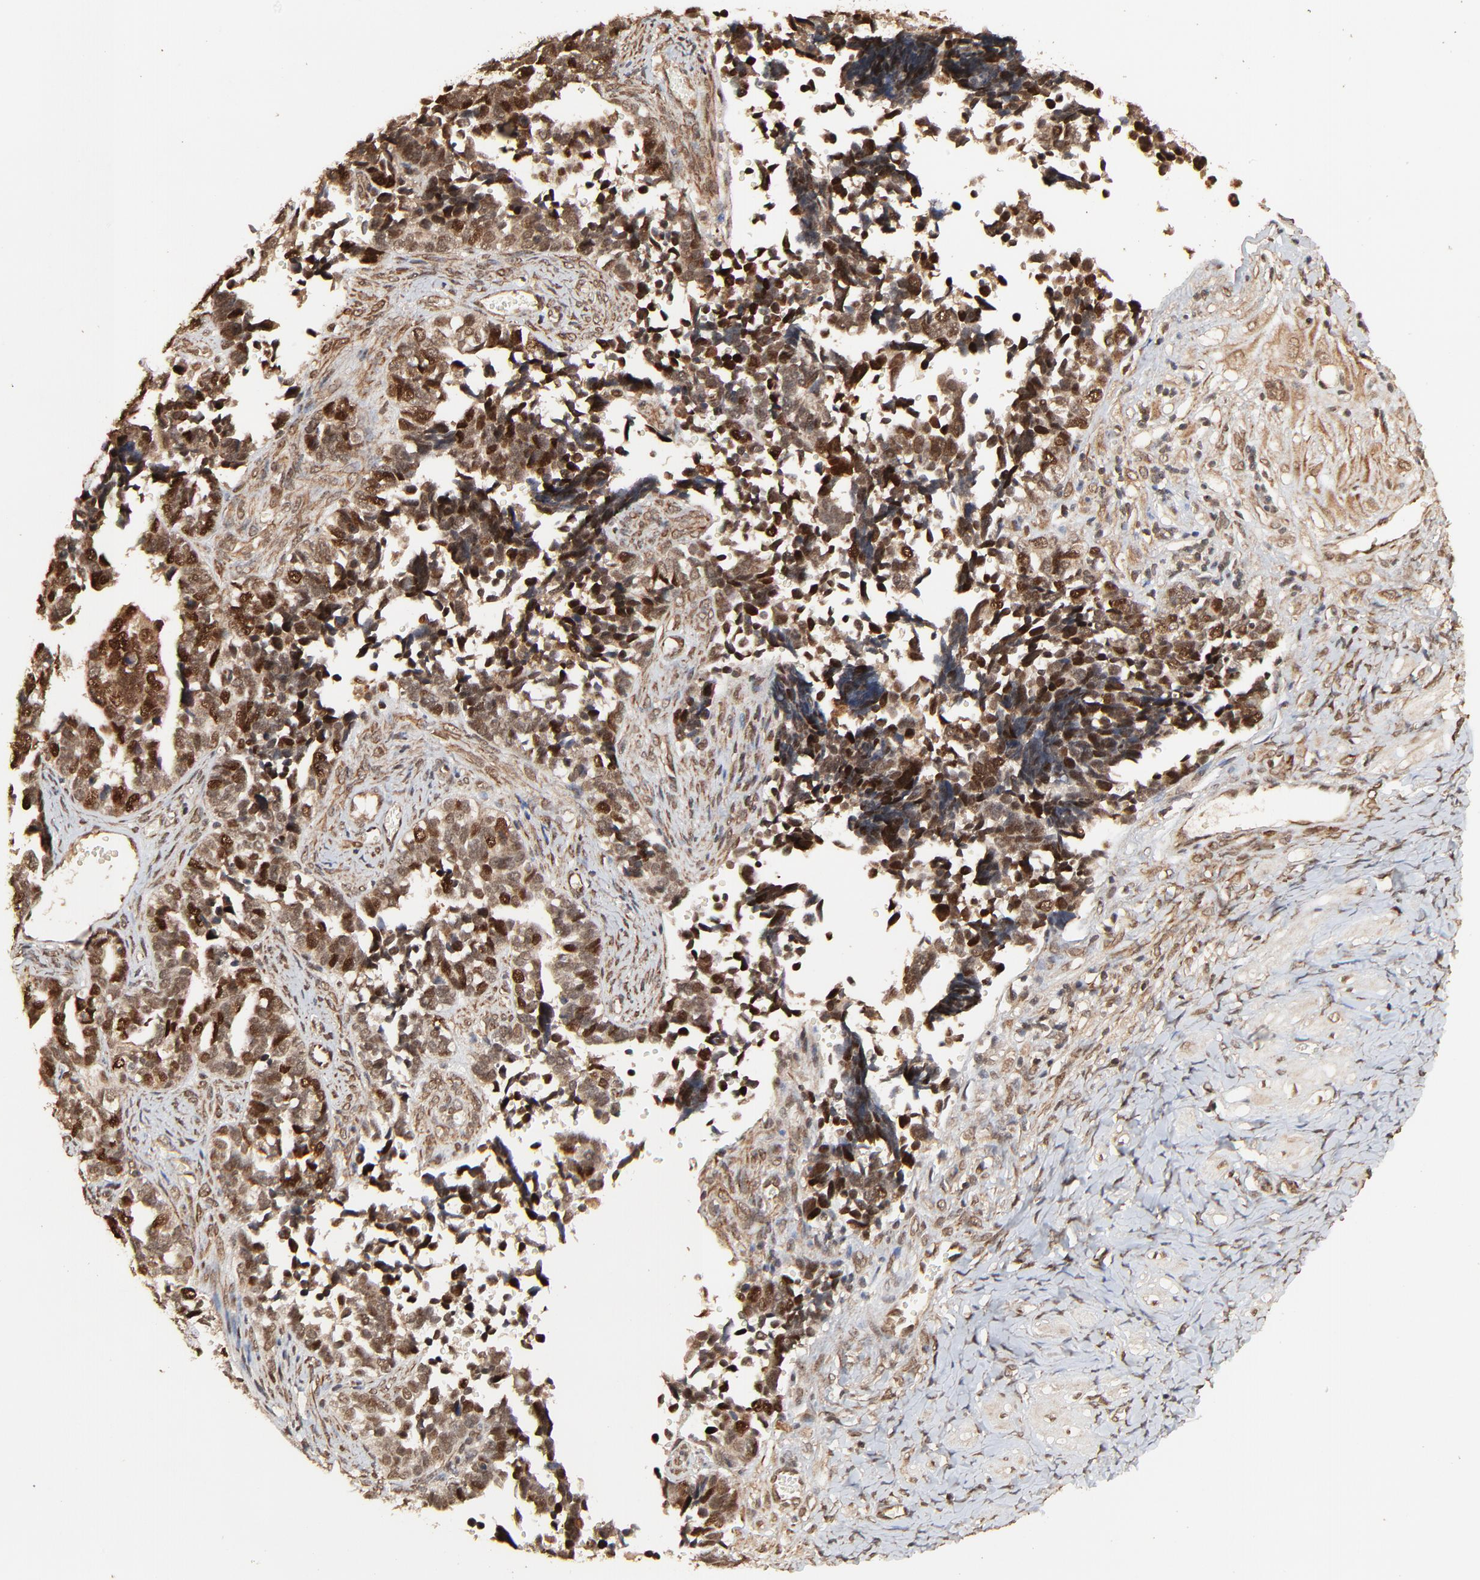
{"staining": {"intensity": "strong", "quantity": ">75%", "location": "cytoplasmic/membranous,nuclear"}, "tissue": "ovarian cancer", "cell_type": "Tumor cells", "image_type": "cancer", "snomed": [{"axis": "morphology", "description": "Cystadenocarcinoma, serous, NOS"}, {"axis": "topography", "description": "Ovary"}], "caption": "Human ovarian serous cystadenocarcinoma stained with a protein marker exhibits strong staining in tumor cells.", "gene": "FAM227A", "patient": {"sex": "female", "age": 77}}